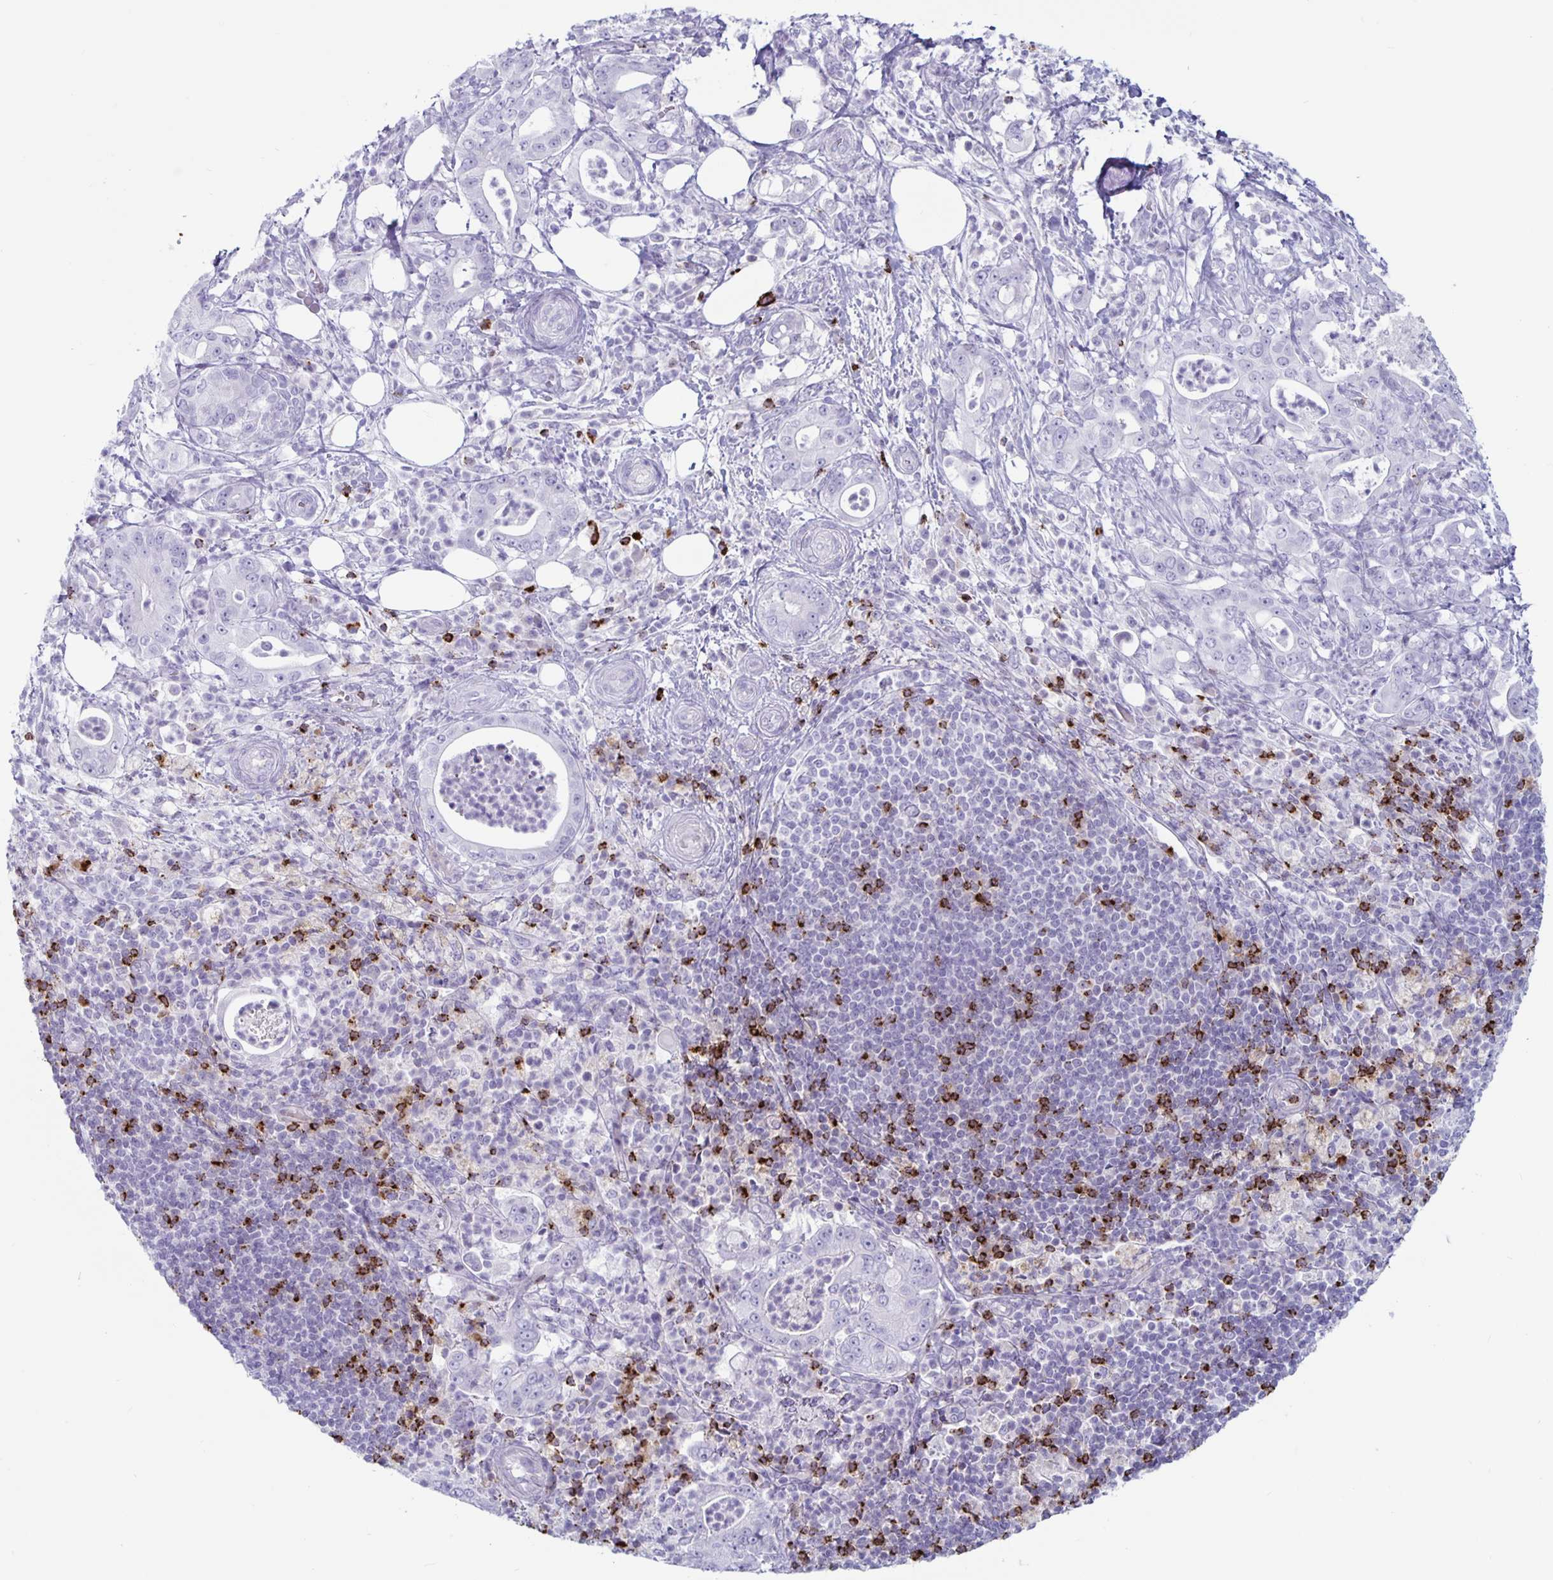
{"staining": {"intensity": "negative", "quantity": "none", "location": "none"}, "tissue": "pancreatic cancer", "cell_type": "Tumor cells", "image_type": "cancer", "snomed": [{"axis": "morphology", "description": "Adenocarcinoma, NOS"}, {"axis": "topography", "description": "Pancreas"}], "caption": "A high-resolution micrograph shows immunohistochemistry staining of pancreatic adenocarcinoma, which exhibits no significant positivity in tumor cells.", "gene": "GZMK", "patient": {"sex": "male", "age": 71}}